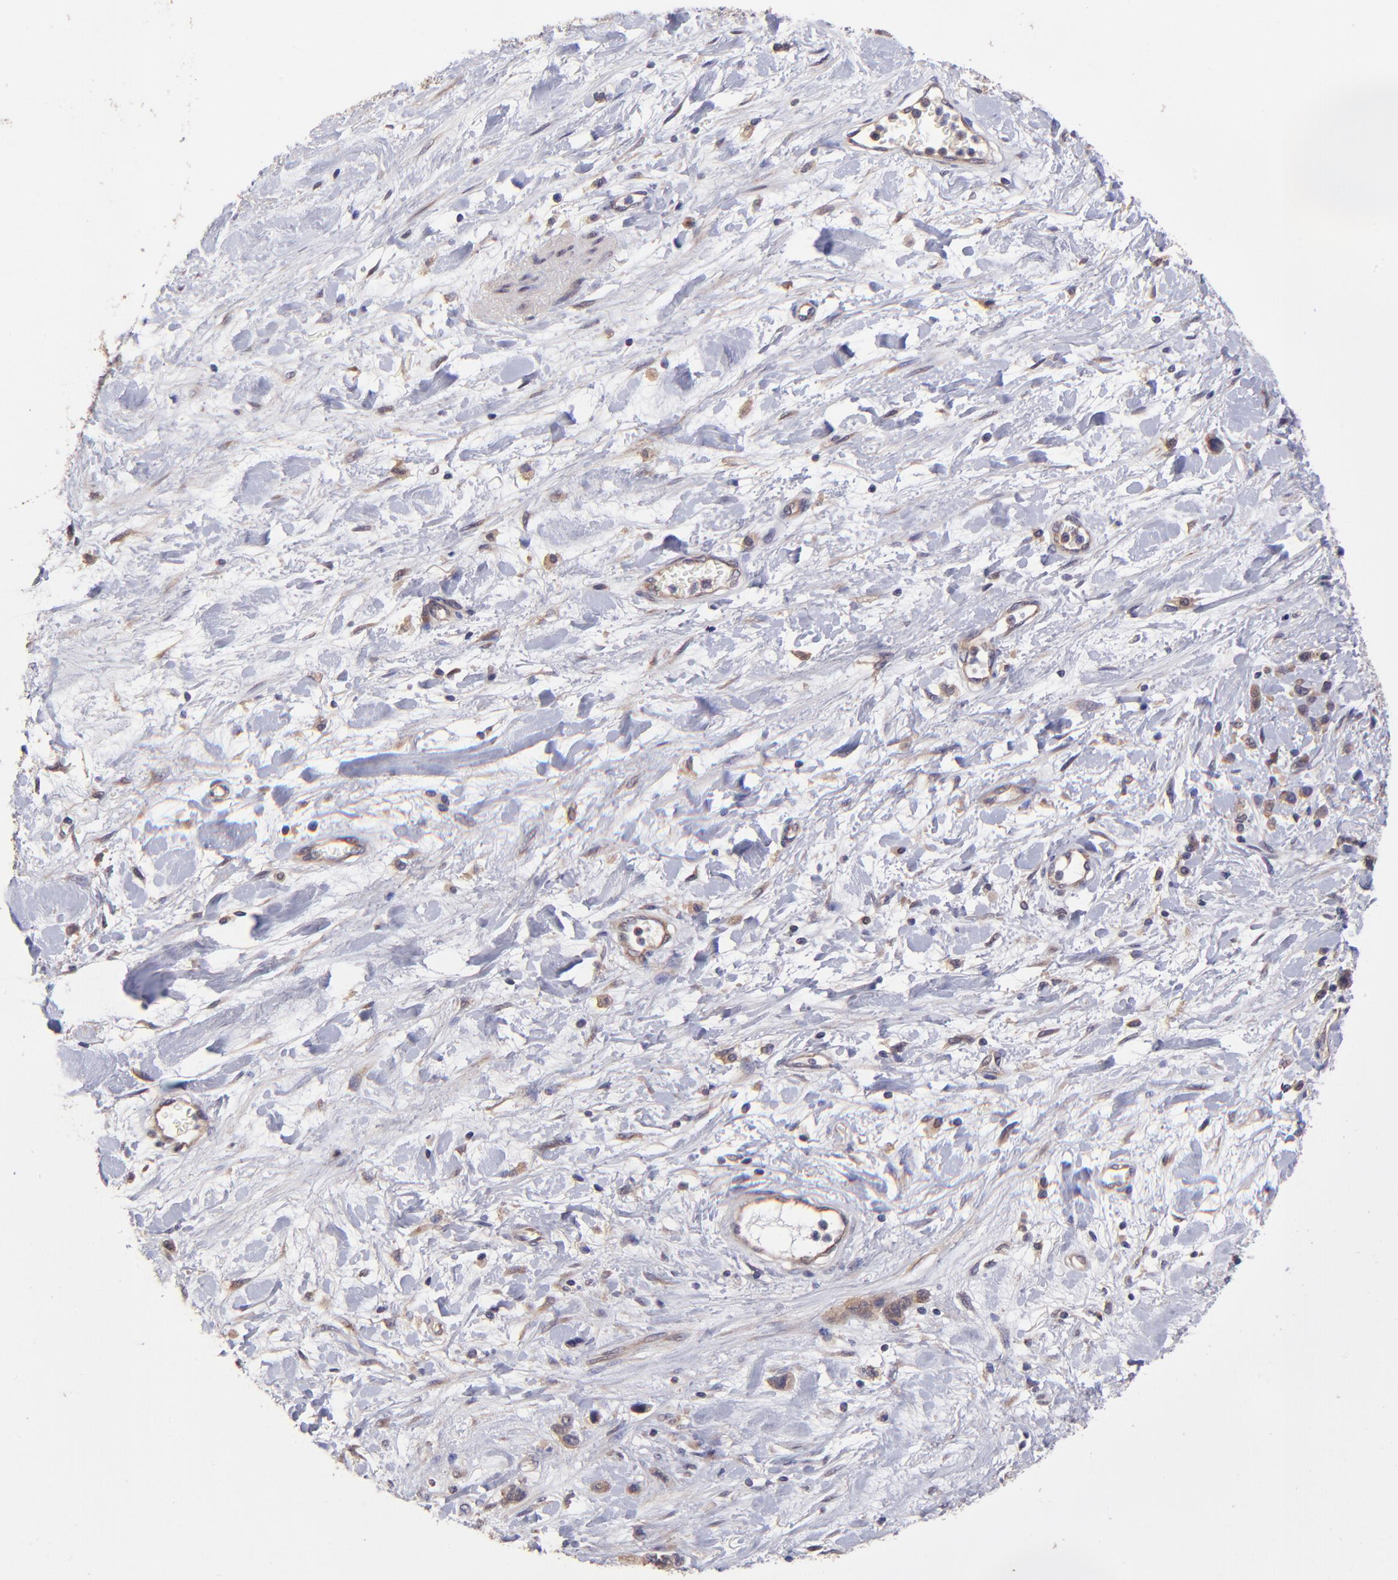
{"staining": {"intensity": "moderate", "quantity": "25%-75%", "location": "cytoplasmic/membranous"}, "tissue": "stomach cancer", "cell_type": "Tumor cells", "image_type": "cancer", "snomed": [{"axis": "morphology", "description": "Normal tissue, NOS"}, {"axis": "morphology", "description": "Adenocarcinoma, NOS"}, {"axis": "morphology", "description": "Adenocarcinoma, High grade"}, {"axis": "topography", "description": "Stomach, upper"}, {"axis": "topography", "description": "Stomach"}], "caption": "Stomach high-grade adenocarcinoma tissue demonstrates moderate cytoplasmic/membranous positivity in about 25%-75% of tumor cells", "gene": "NSF", "patient": {"sex": "female", "age": 65}}